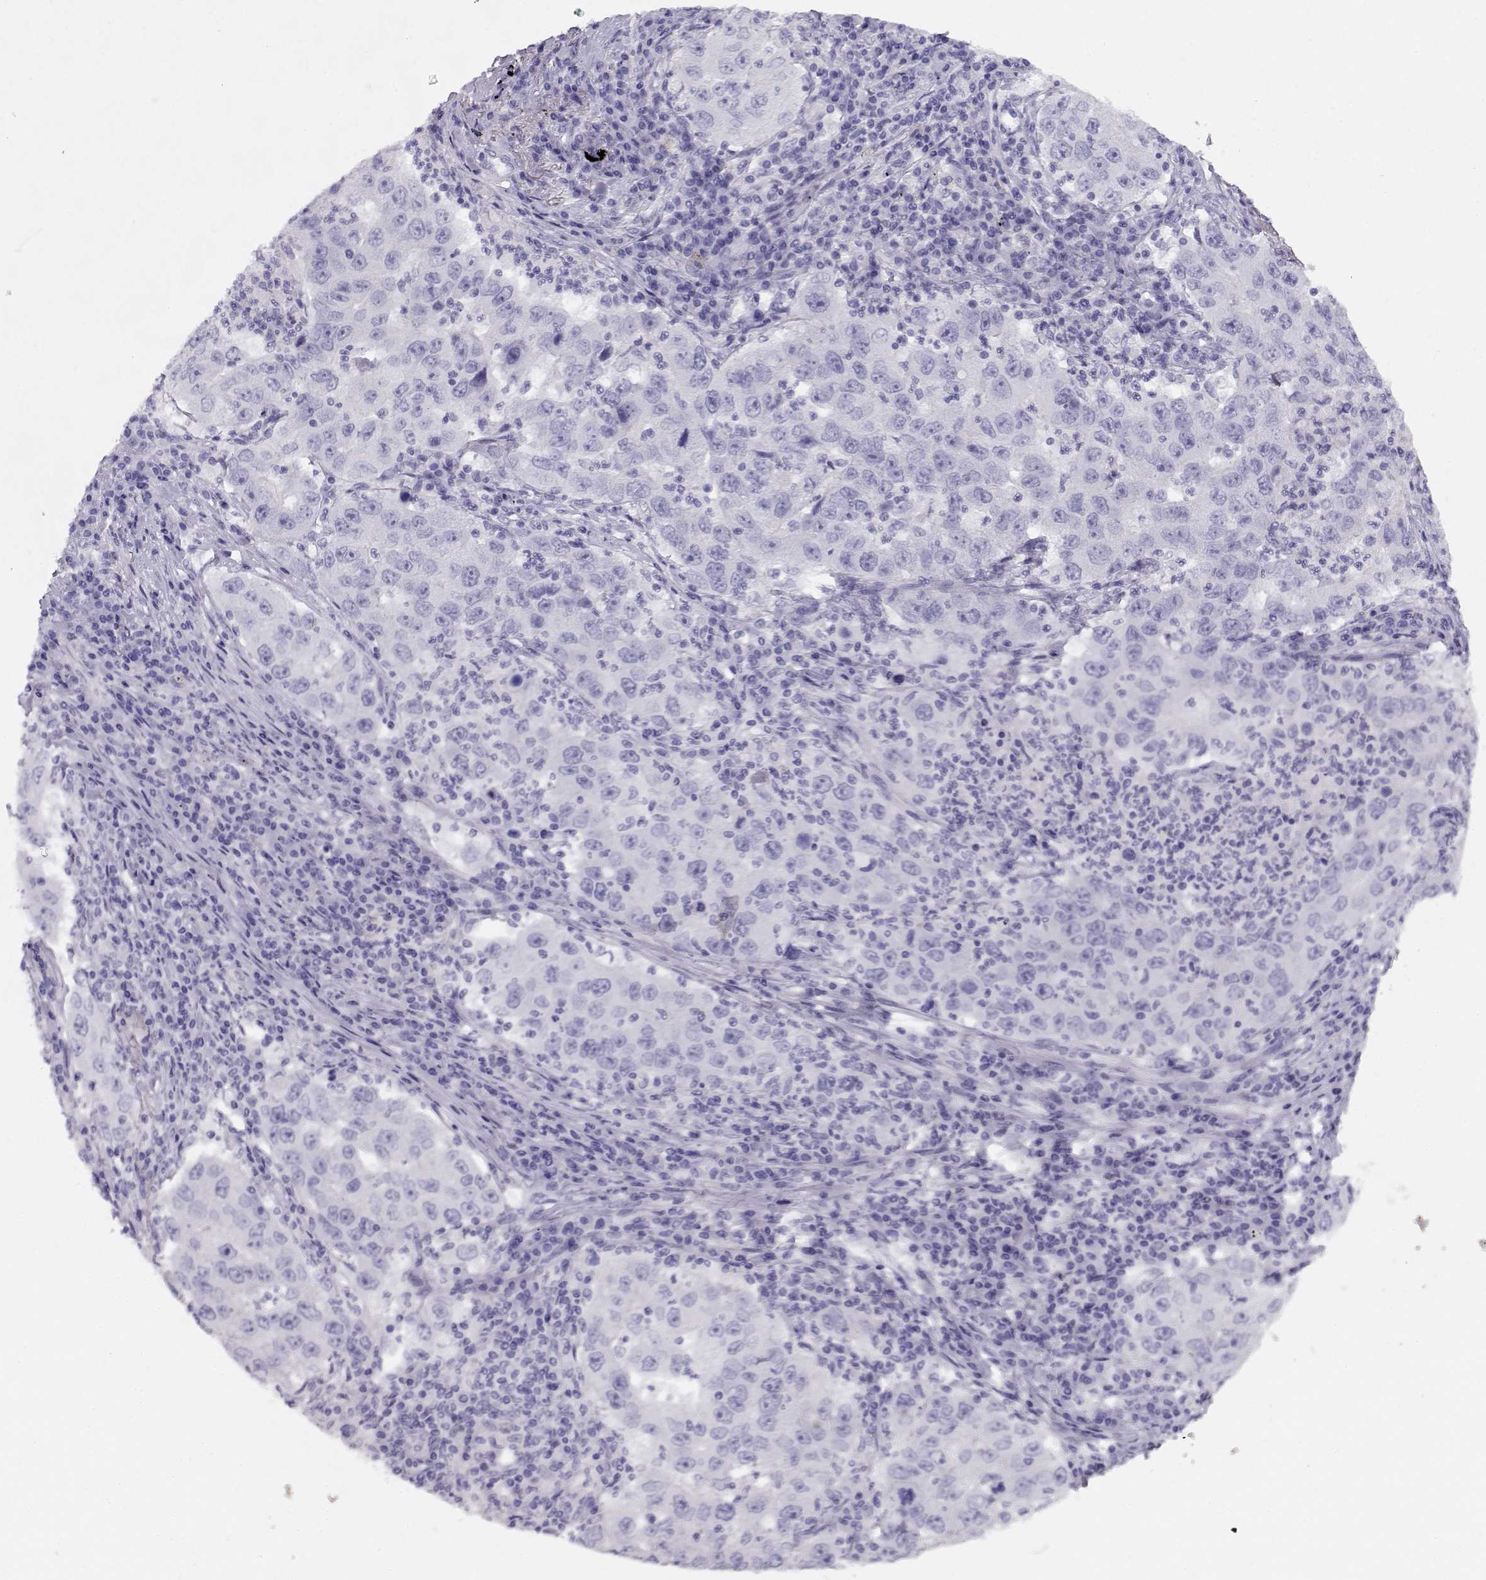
{"staining": {"intensity": "negative", "quantity": "none", "location": "none"}, "tissue": "lung cancer", "cell_type": "Tumor cells", "image_type": "cancer", "snomed": [{"axis": "morphology", "description": "Adenocarcinoma, NOS"}, {"axis": "topography", "description": "Lung"}], "caption": "Lung cancer (adenocarcinoma) was stained to show a protein in brown. There is no significant positivity in tumor cells.", "gene": "ACTN2", "patient": {"sex": "male", "age": 73}}